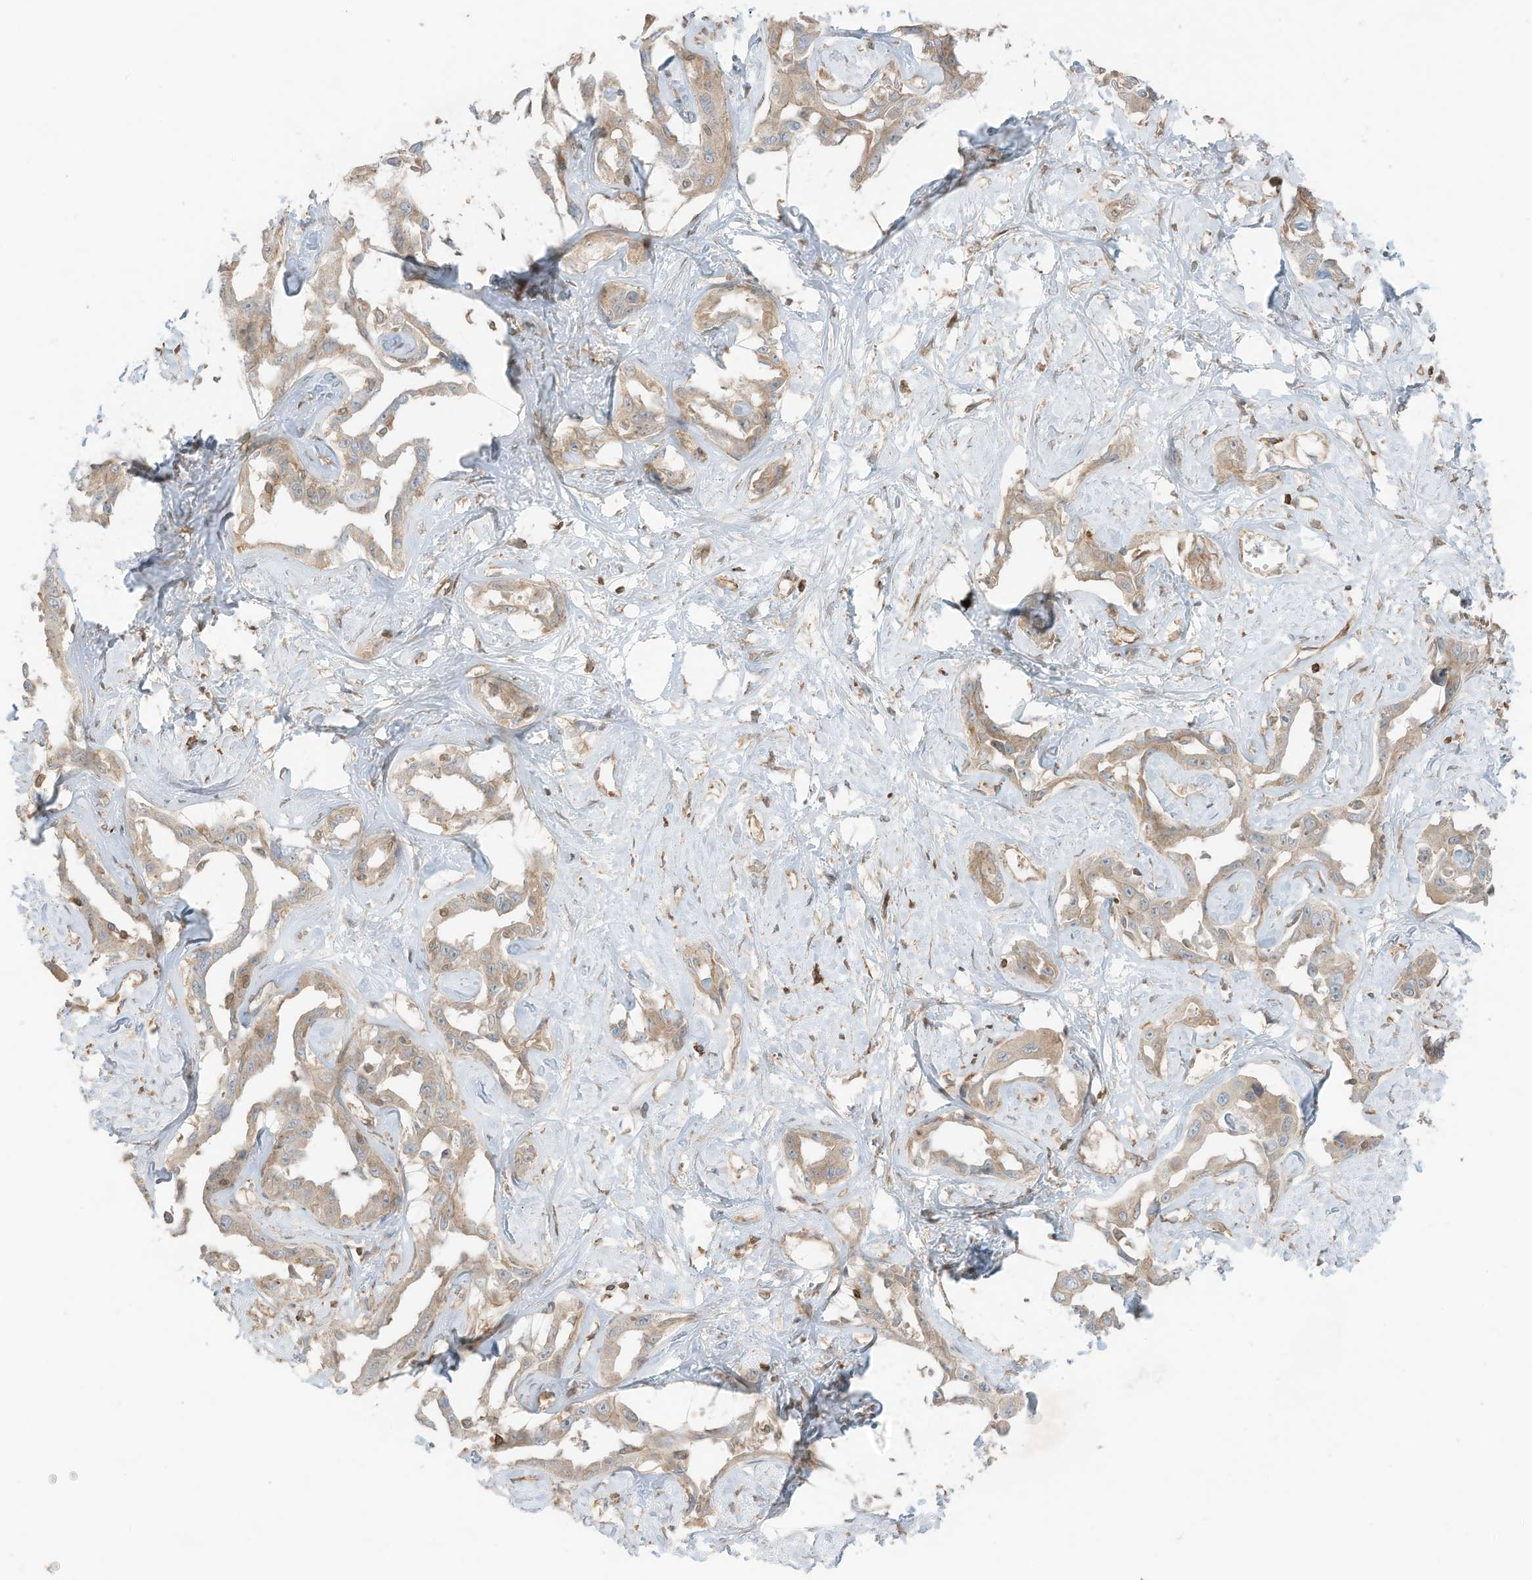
{"staining": {"intensity": "weak", "quantity": "<25%", "location": "cytoplasmic/membranous"}, "tissue": "liver cancer", "cell_type": "Tumor cells", "image_type": "cancer", "snomed": [{"axis": "morphology", "description": "Cholangiocarcinoma"}, {"axis": "topography", "description": "Liver"}], "caption": "The photomicrograph demonstrates no significant positivity in tumor cells of cholangiocarcinoma (liver). (DAB IHC, high magnification).", "gene": "SLC25A12", "patient": {"sex": "male", "age": 59}}